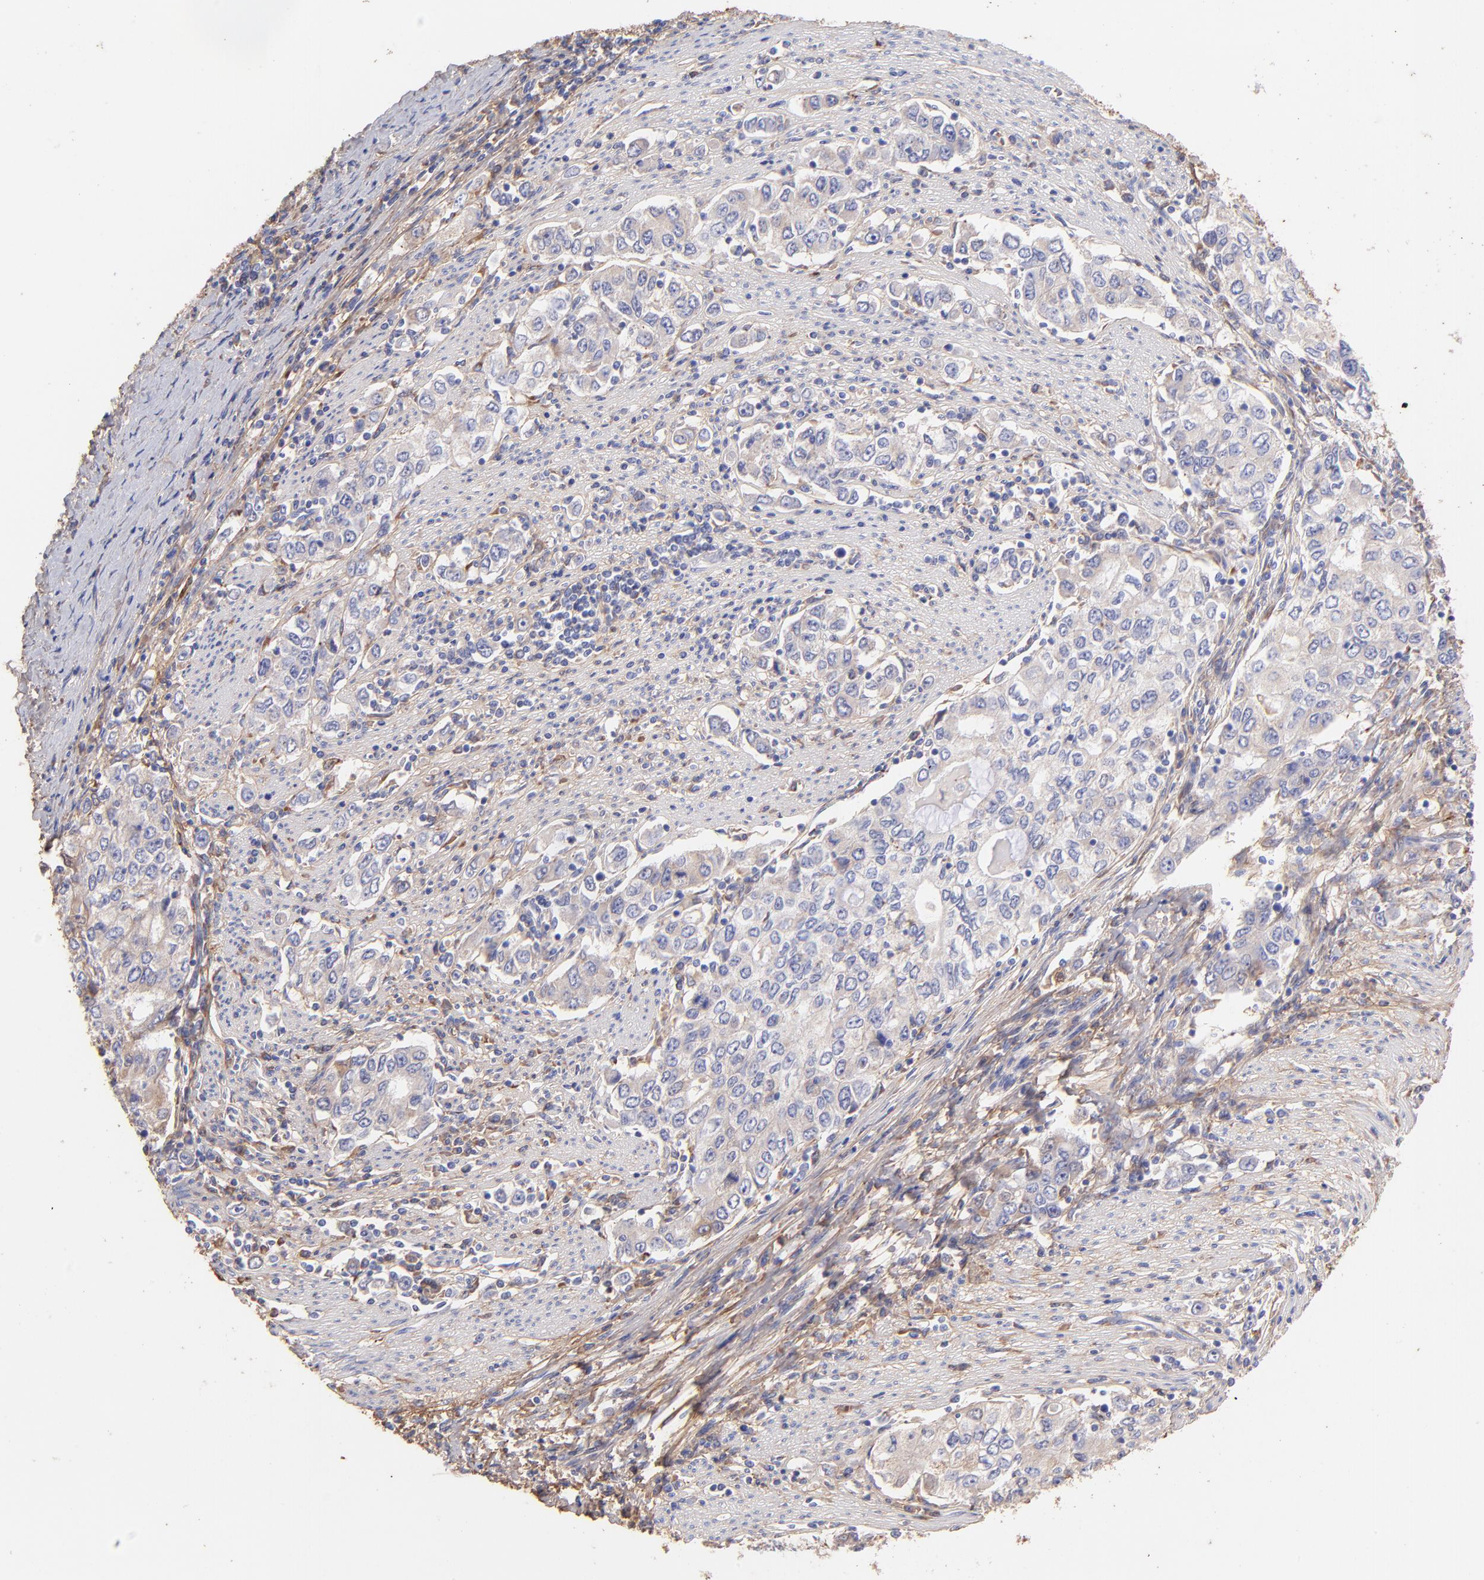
{"staining": {"intensity": "weak", "quantity": "<25%", "location": "cytoplasmic/membranous"}, "tissue": "stomach cancer", "cell_type": "Tumor cells", "image_type": "cancer", "snomed": [{"axis": "morphology", "description": "Adenocarcinoma, NOS"}, {"axis": "topography", "description": "Stomach, lower"}], "caption": "This is a histopathology image of immunohistochemistry (IHC) staining of adenocarcinoma (stomach), which shows no positivity in tumor cells.", "gene": "BGN", "patient": {"sex": "female", "age": 72}}